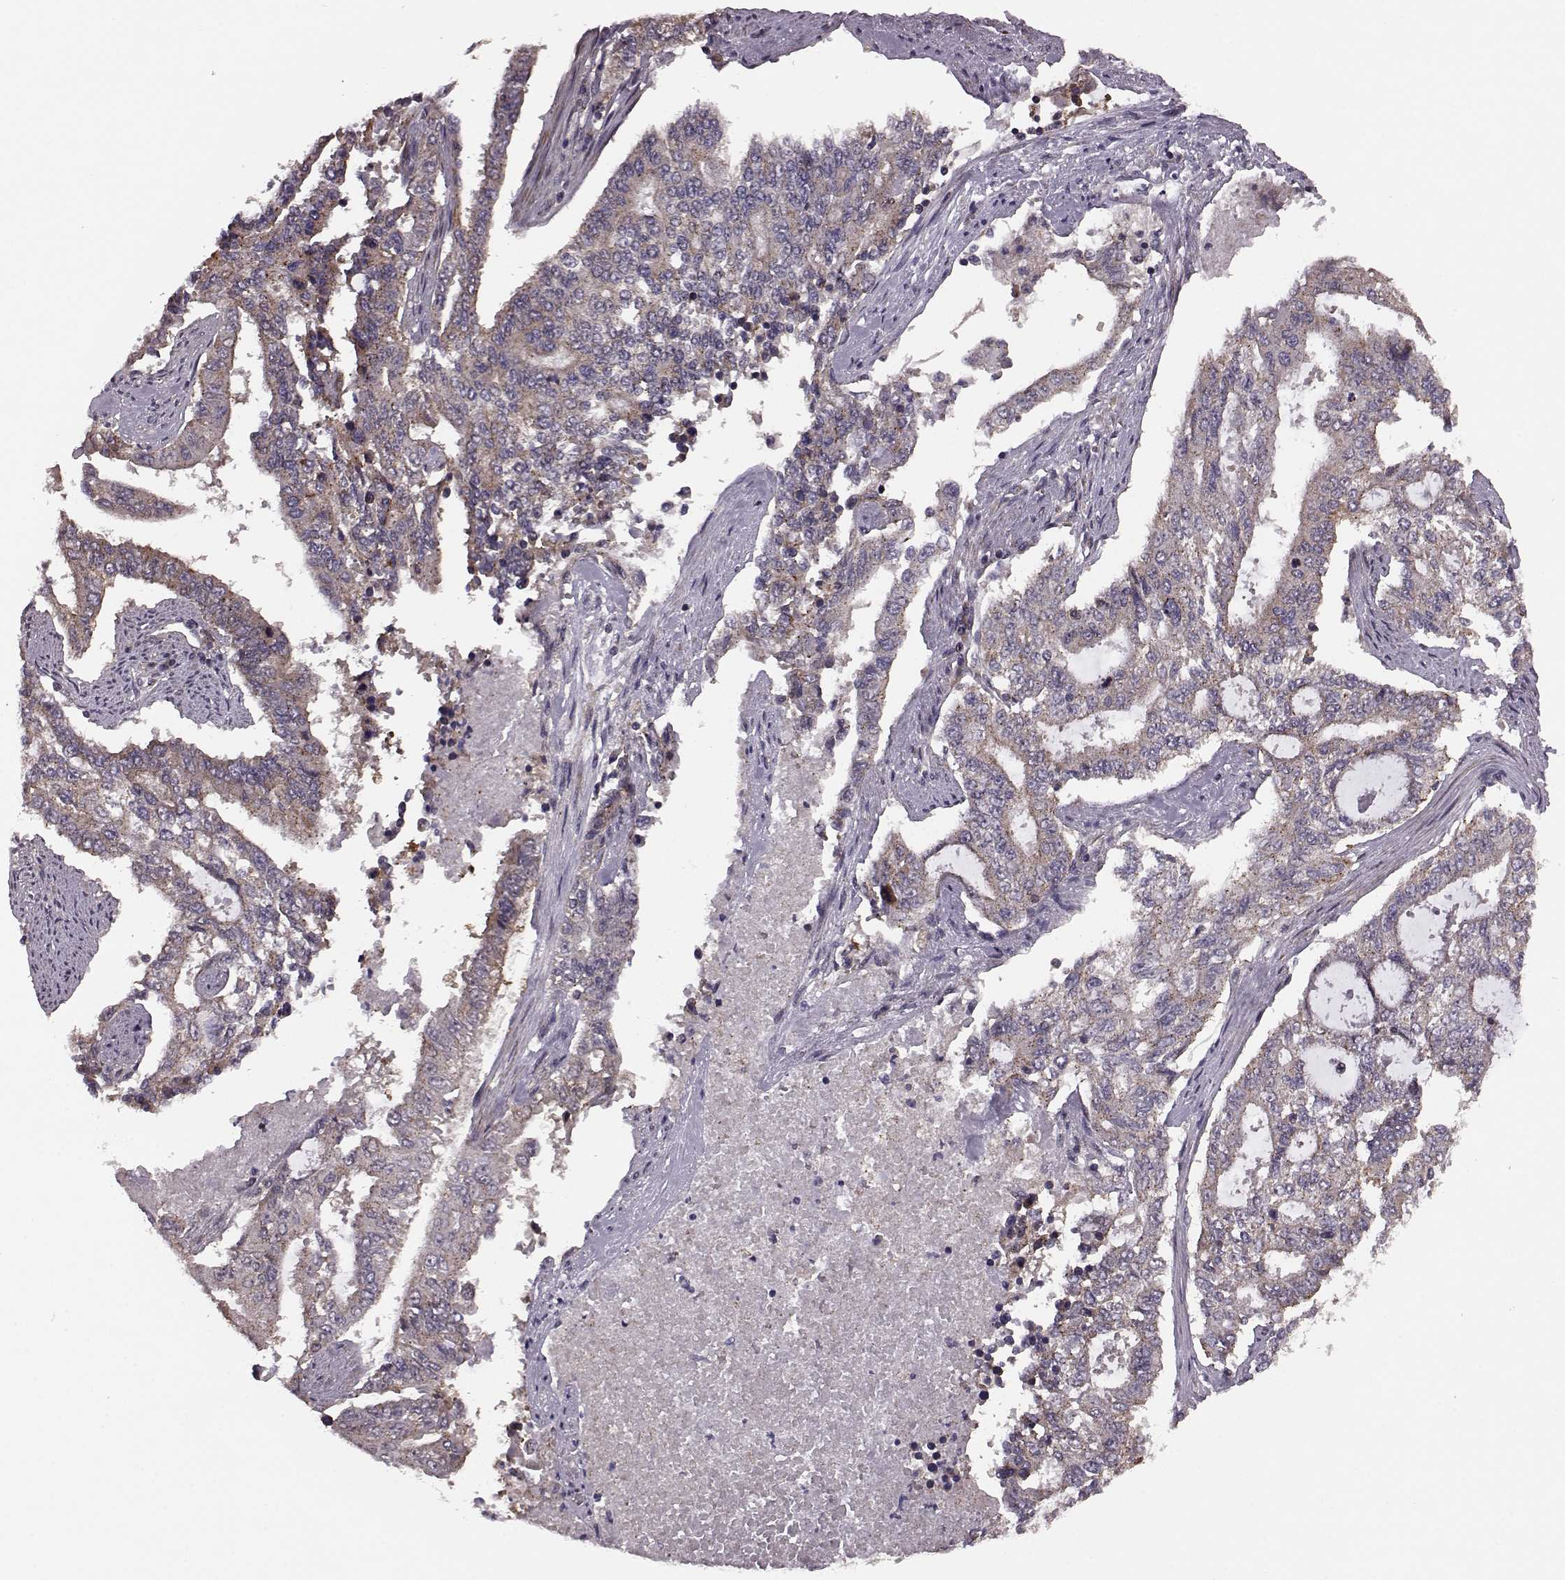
{"staining": {"intensity": "moderate", "quantity": "25%-75%", "location": "cytoplasmic/membranous"}, "tissue": "endometrial cancer", "cell_type": "Tumor cells", "image_type": "cancer", "snomed": [{"axis": "morphology", "description": "Adenocarcinoma, NOS"}, {"axis": "topography", "description": "Uterus"}], "caption": "Tumor cells display medium levels of moderate cytoplasmic/membranous staining in approximately 25%-75% of cells in human endometrial adenocarcinoma.", "gene": "FNIP2", "patient": {"sex": "female", "age": 59}}